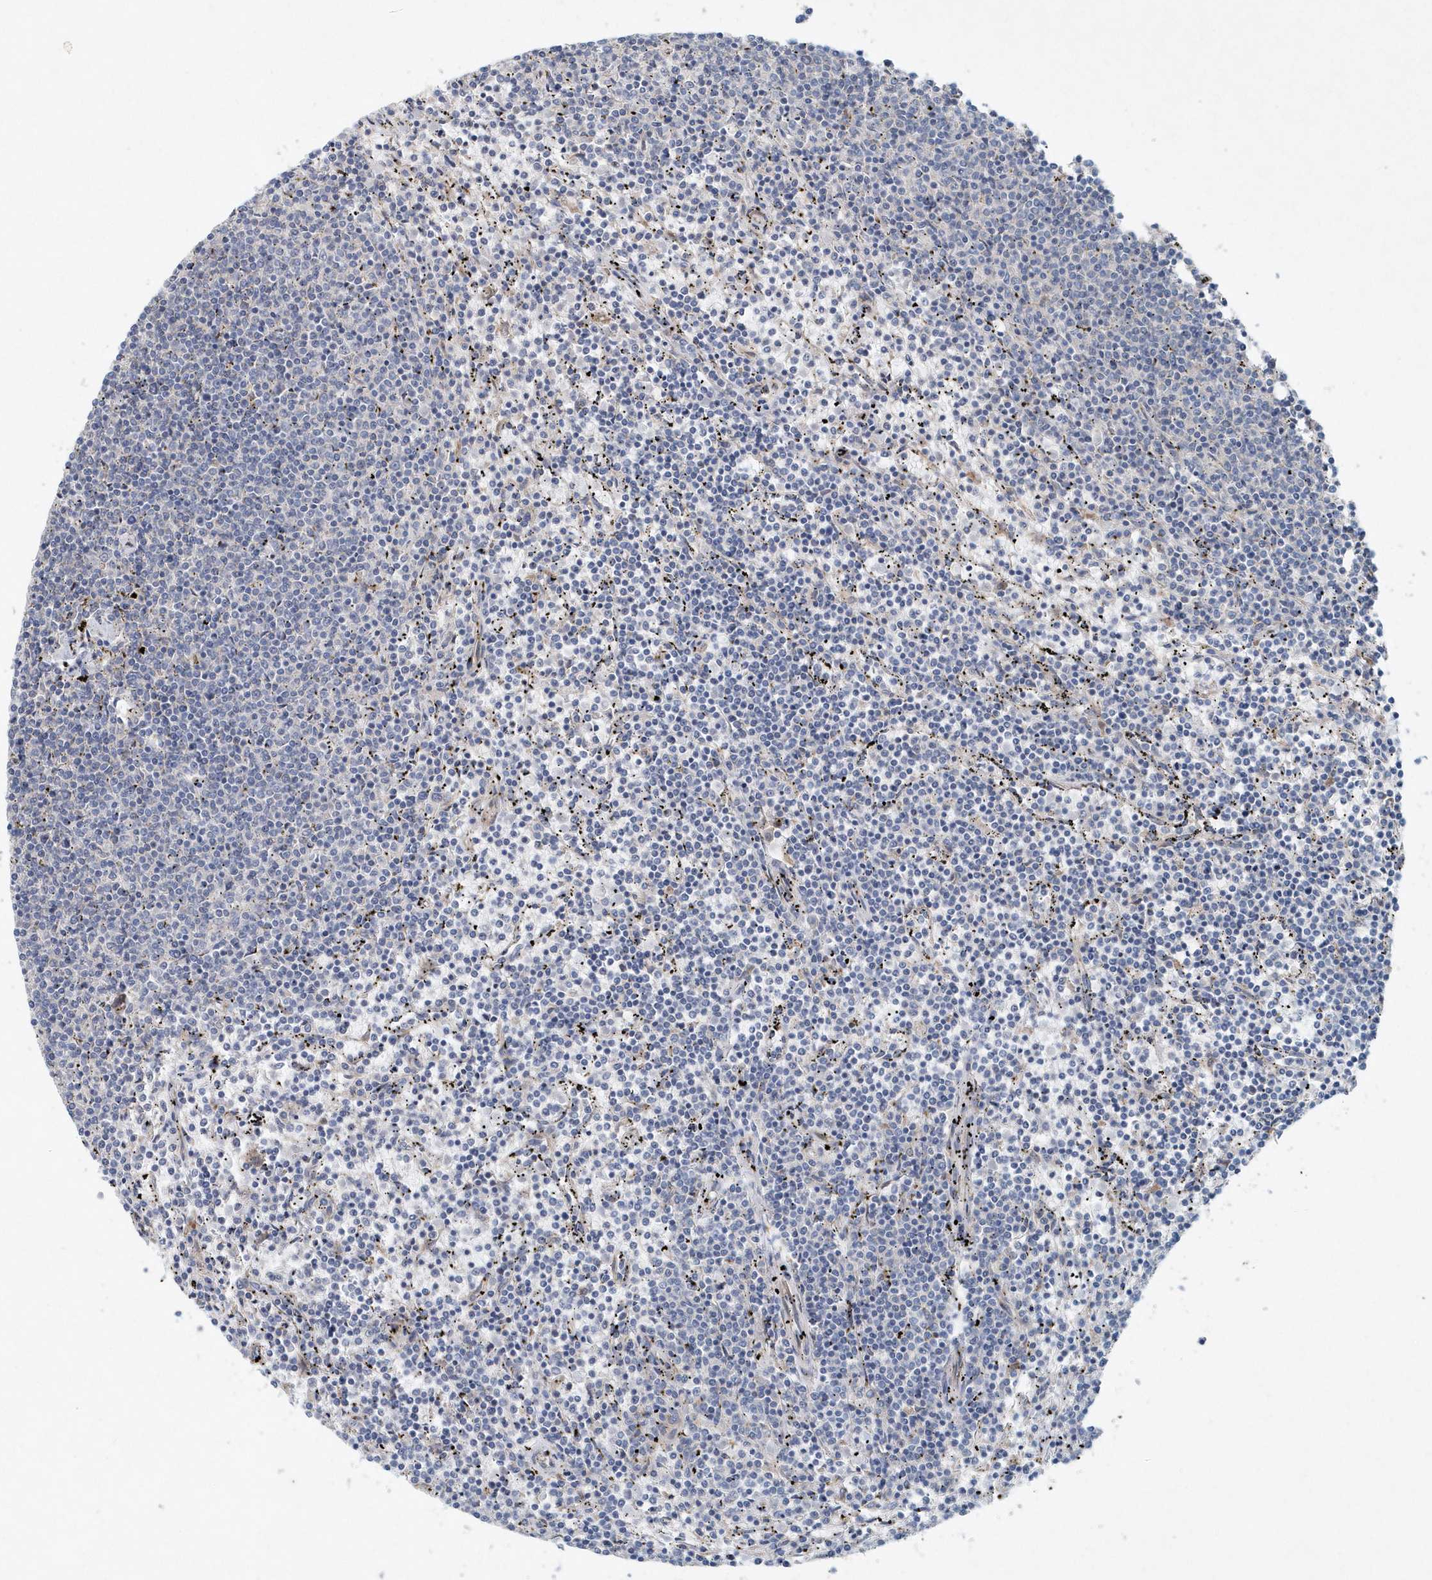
{"staining": {"intensity": "negative", "quantity": "none", "location": "none"}, "tissue": "lymphoma", "cell_type": "Tumor cells", "image_type": "cancer", "snomed": [{"axis": "morphology", "description": "Malignant lymphoma, non-Hodgkin's type, Low grade"}, {"axis": "topography", "description": "Spleen"}], "caption": "Micrograph shows no protein expression in tumor cells of lymphoma tissue.", "gene": "PFN2", "patient": {"sex": "female", "age": 50}}